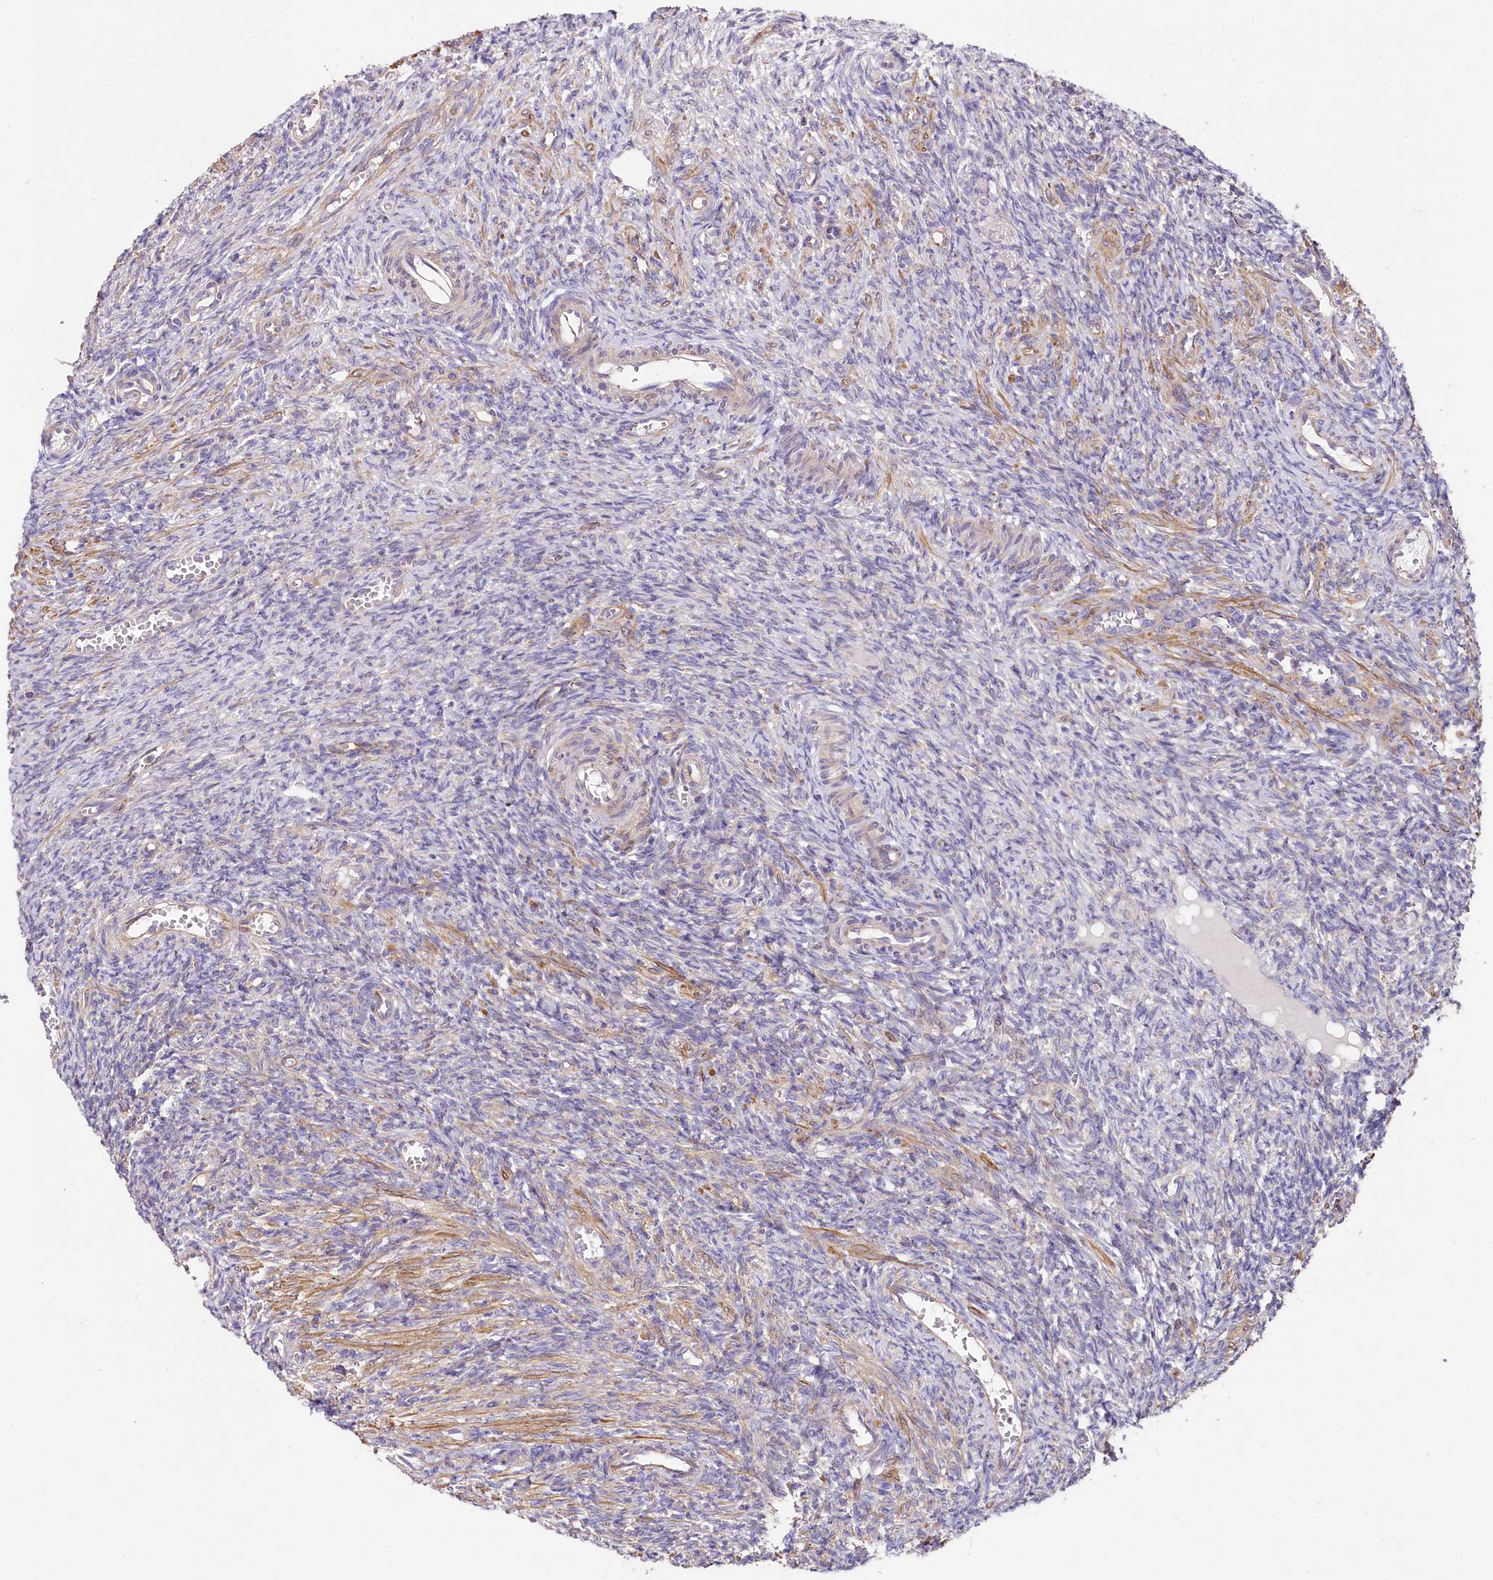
{"staining": {"intensity": "negative", "quantity": "none", "location": "none"}, "tissue": "ovary", "cell_type": "Ovarian stroma cells", "image_type": "normal", "snomed": [{"axis": "morphology", "description": "Normal tissue, NOS"}, {"axis": "topography", "description": "Ovary"}], "caption": "Ovary was stained to show a protein in brown. There is no significant positivity in ovarian stroma cells. (Immunohistochemistry, brightfield microscopy, high magnification).", "gene": "STX6", "patient": {"sex": "female", "age": 27}}